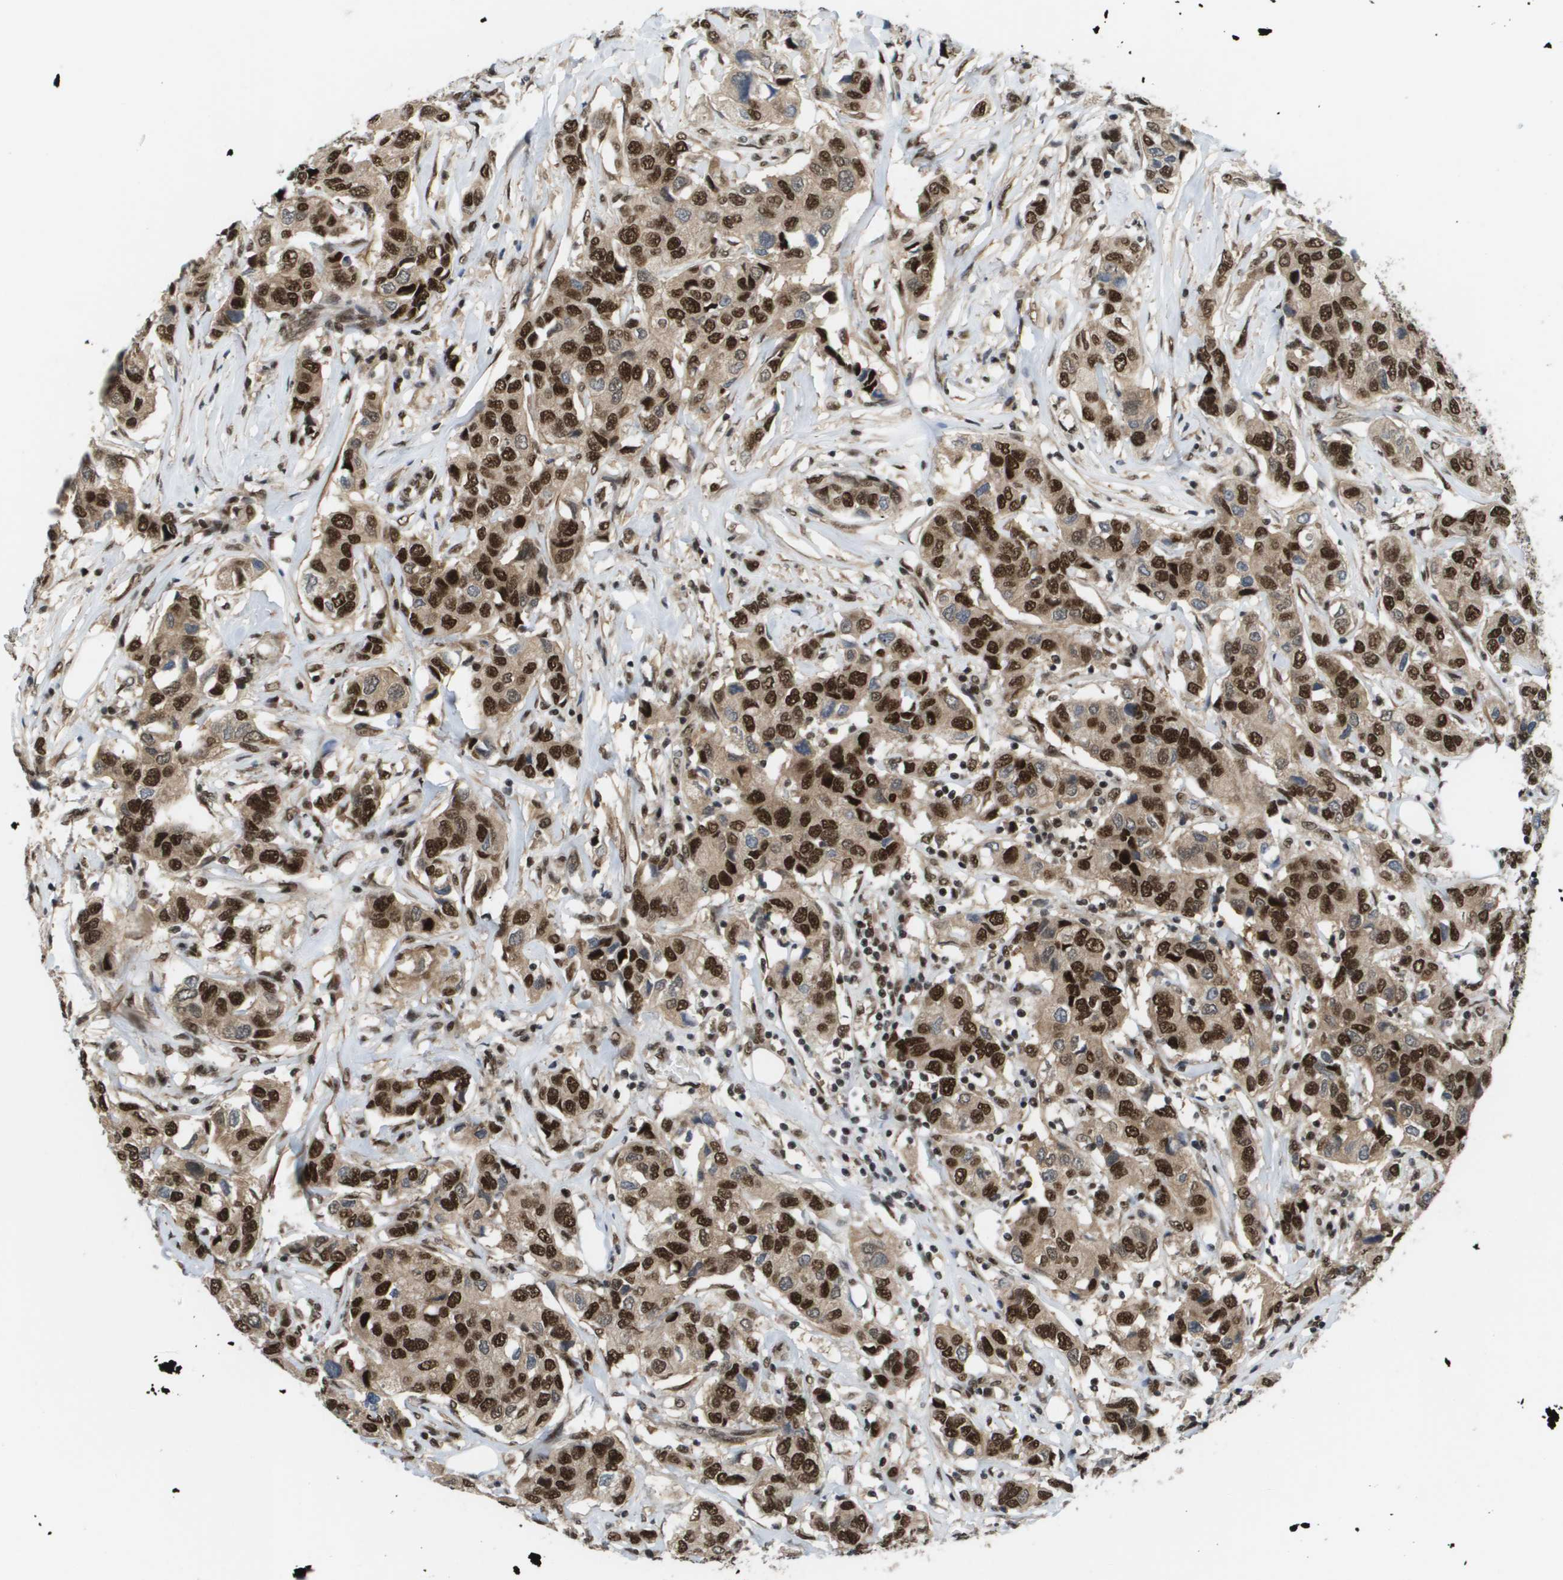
{"staining": {"intensity": "strong", "quantity": ">75%", "location": "cytoplasmic/membranous,nuclear"}, "tissue": "breast cancer", "cell_type": "Tumor cells", "image_type": "cancer", "snomed": [{"axis": "morphology", "description": "Duct carcinoma"}, {"axis": "topography", "description": "Breast"}], "caption": "DAB immunohistochemical staining of breast cancer displays strong cytoplasmic/membranous and nuclear protein staining in approximately >75% of tumor cells. Using DAB (brown) and hematoxylin (blue) stains, captured at high magnification using brightfield microscopy.", "gene": "PRCC", "patient": {"sex": "female", "age": 80}}